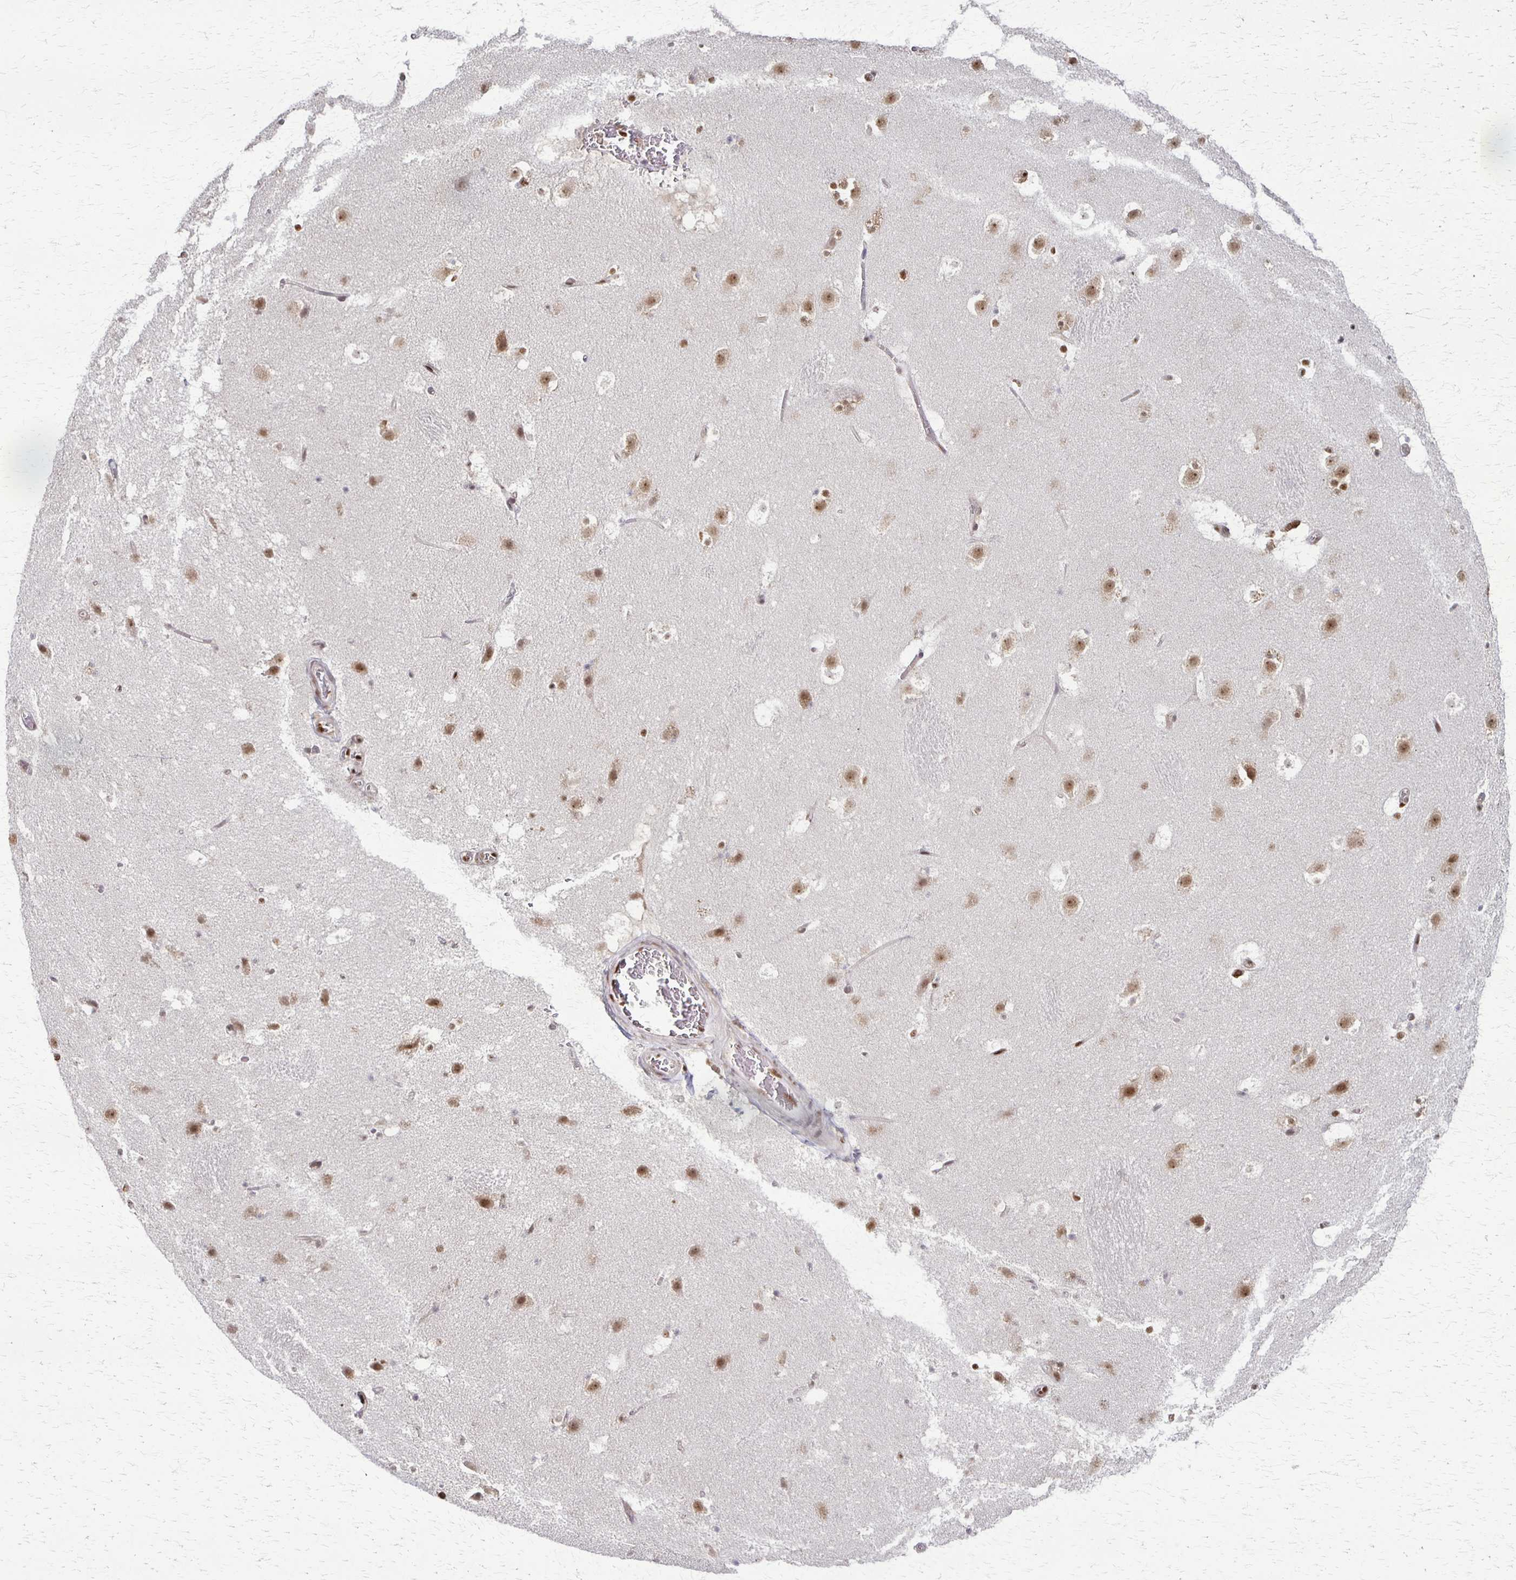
{"staining": {"intensity": "moderate", "quantity": "<25%", "location": "nuclear"}, "tissue": "caudate", "cell_type": "Glial cells", "image_type": "normal", "snomed": [{"axis": "morphology", "description": "Normal tissue, NOS"}, {"axis": "topography", "description": "Lateral ventricle wall"}], "caption": "A brown stain highlights moderate nuclear staining of a protein in glial cells of unremarkable human caudate. The protein of interest is stained brown, and the nuclei are stained in blue (DAB IHC with brightfield microscopy, high magnification).", "gene": "XRCC6", "patient": {"sex": "male", "age": 37}}